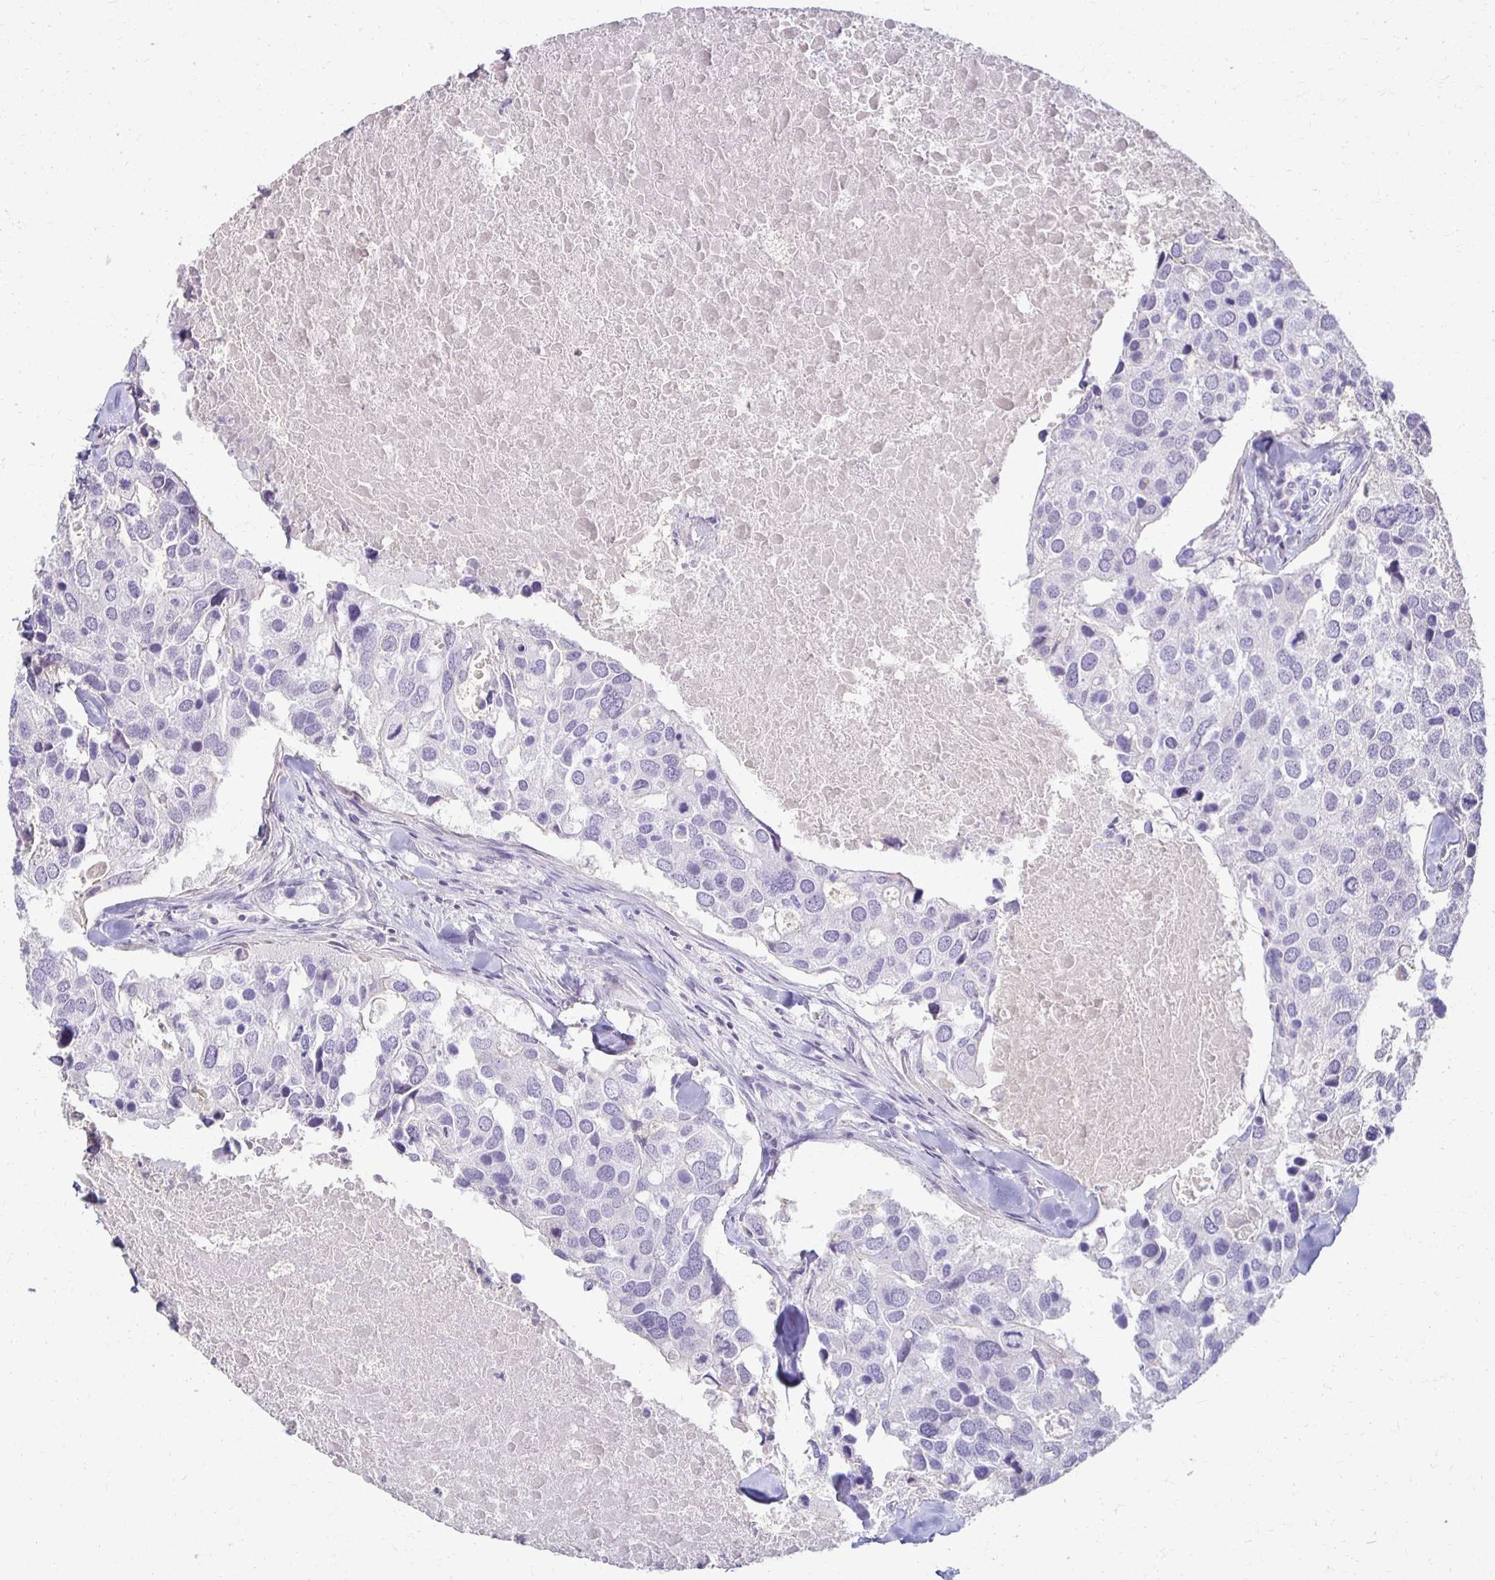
{"staining": {"intensity": "negative", "quantity": "none", "location": "none"}, "tissue": "breast cancer", "cell_type": "Tumor cells", "image_type": "cancer", "snomed": [{"axis": "morphology", "description": "Duct carcinoma"}, {"axis": "topography", "description": "Breast"}], "caption": "A high-resolution histopathology image shows IHC staining of invasive ductal carcinoma (breast), which demonstrates no significant positivity in tumor cells.", "gene": "FOXO4", "patient": {"sex": "female", "age": 83}}